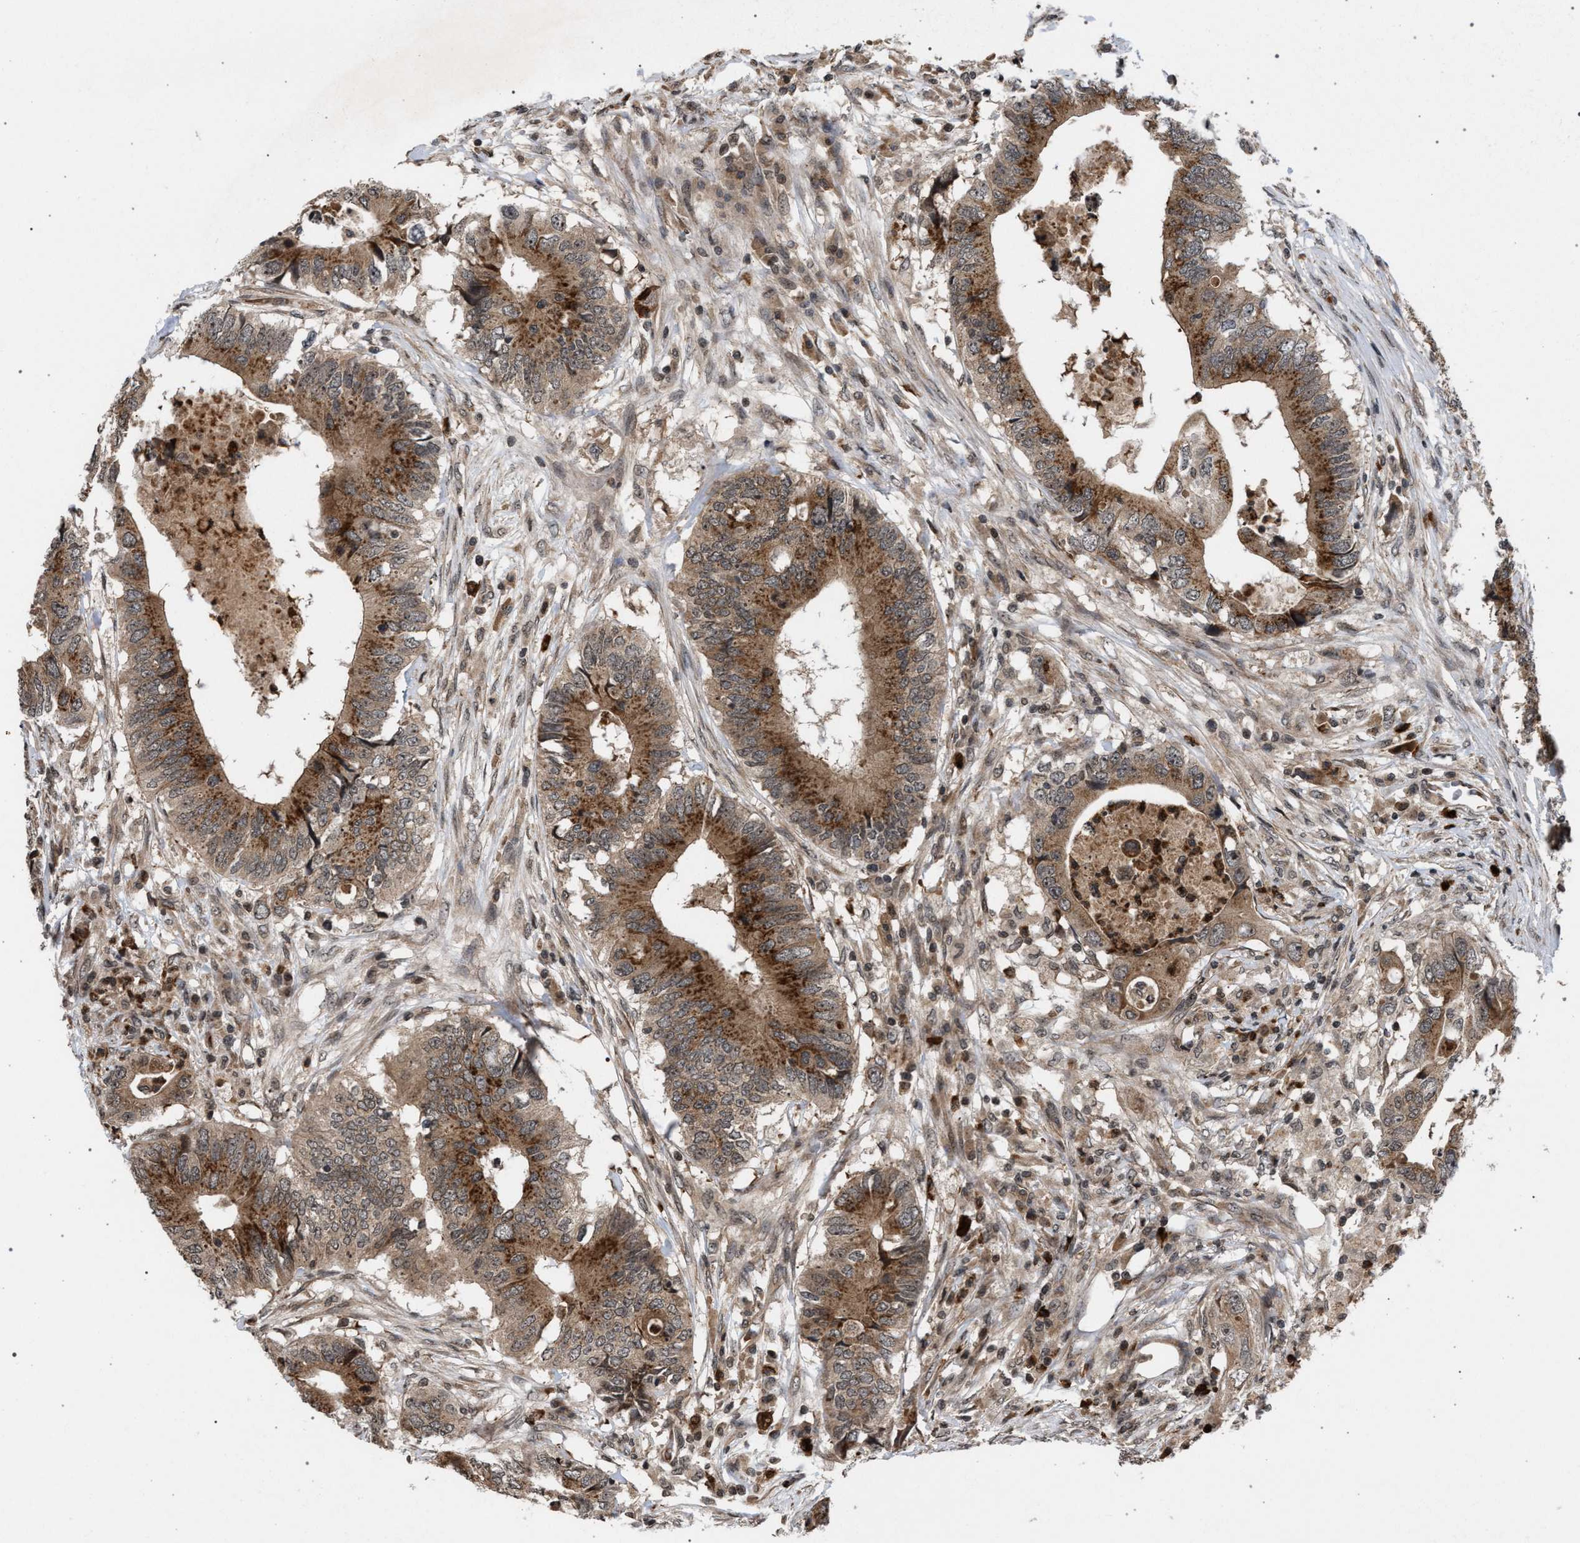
{"staining": {"intensity": "moderate", "quantity": ">75%", "location": "cytoplasmic/membranous"}, "tissue": "colorectal cancer", "cell_type": "Tumor cells", "image_type": "cancer", "snomed": [{"axis": "morphology", "description": "Adenocarcinoma, NOS"}, {"axis": "topography", "description": "Colon"}], "caption": "A histopathology image of adenocarcinoma (colorectal) stained for a protein shows moderate cytoplasmic/membranous brown staining in tumor cells.", "gene": "IRAK4", "patient": {"sex": "male", "age": 71}}